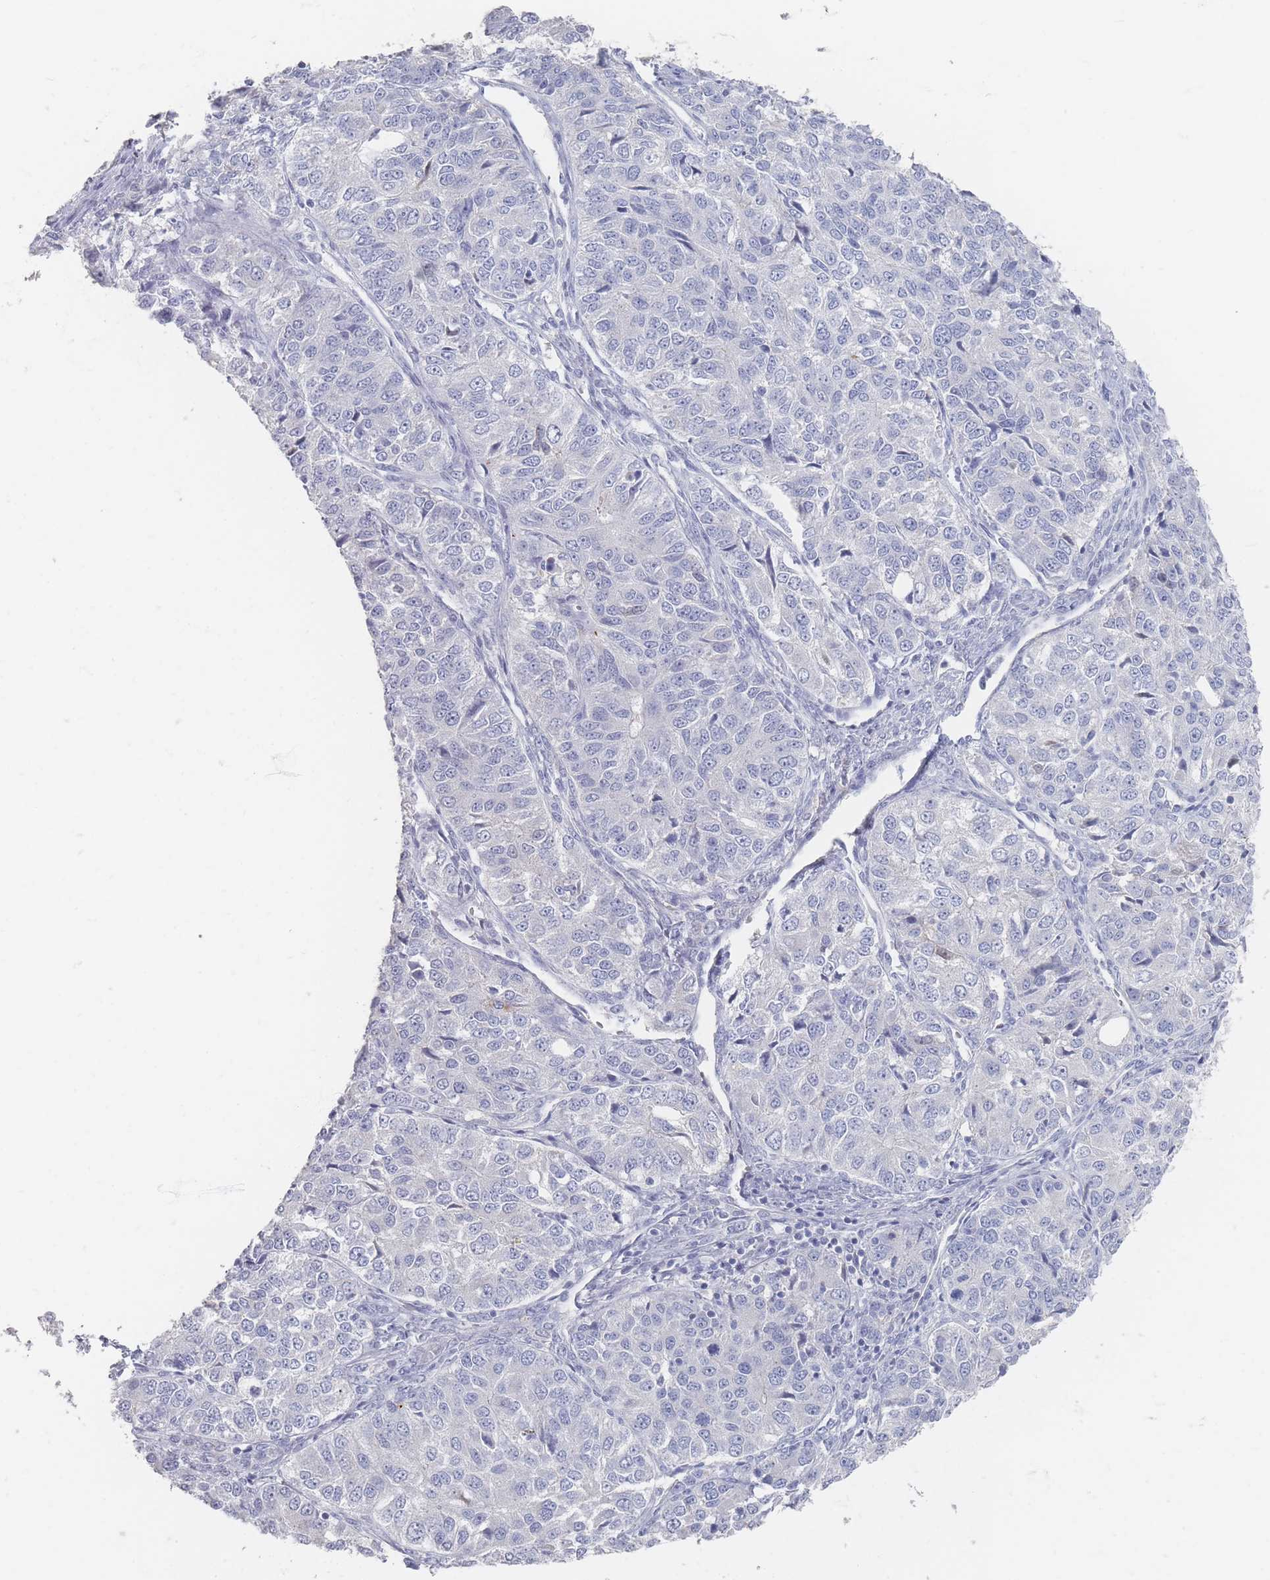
{"staining": {"intensity": "negative", "quantity": "none", "location": "none"}, "tissue": "ovarian cancer", "cell_type": "Tumor cells", "image_type": "cancer", "snomed": [{"axis": "morphology", "description": "Carcinoma, endometroid"}, {"axis": "topography", "description": "Ovary"}], "caption": "Human endometroid carcinoma (ovarian) stained for a protein using immunohistochemistry (IHC) reveals no positivity in tumor cells.", "gene": "HELZ2", "patient": {"sex": "female", "age": 51}}